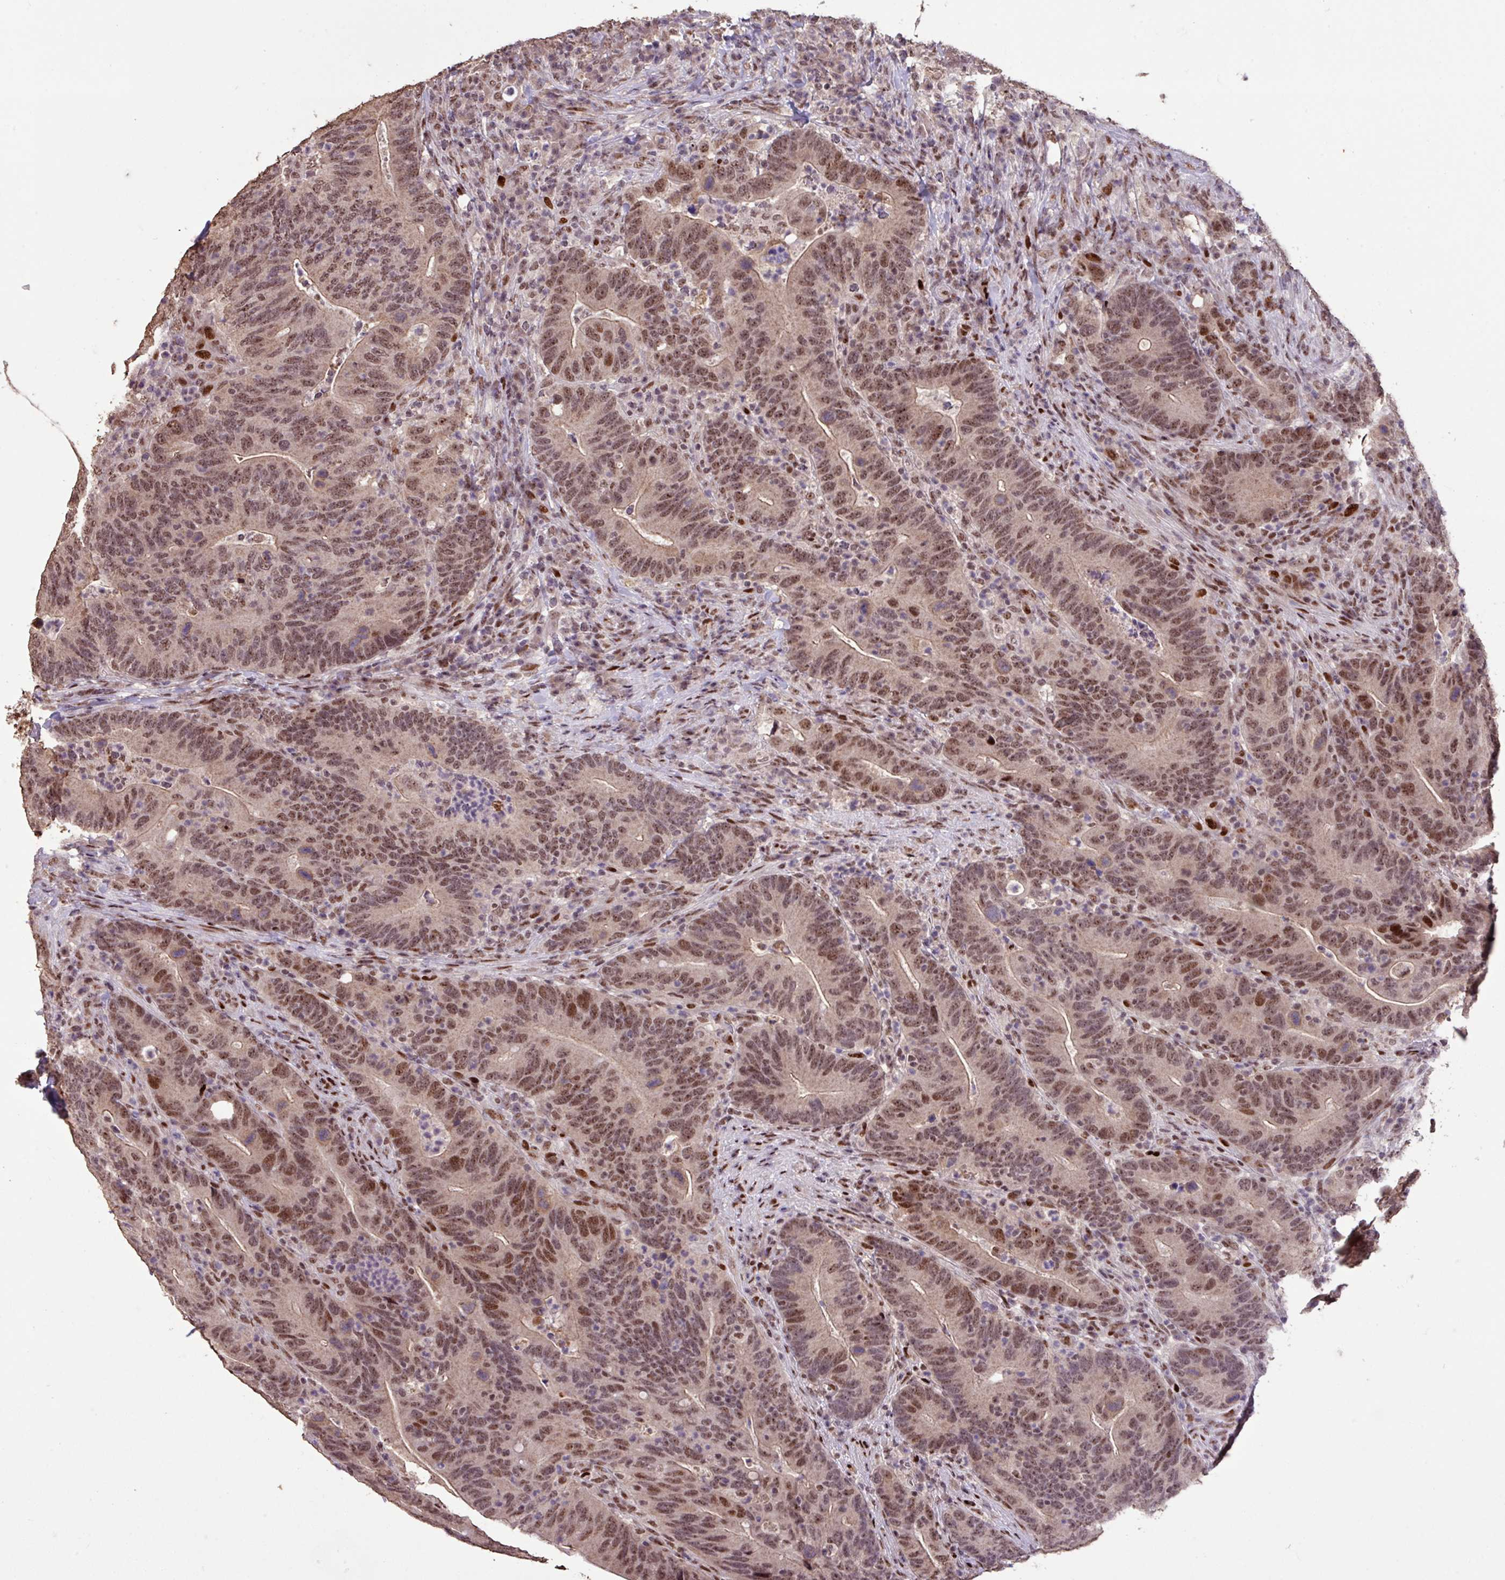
{"staining": {"intensity": "moderate", "quantity": ">75%", "location": "nuclear"}, "tissue": "colorectal cancer", "cell_type": "Tumor cells", "image_type": "cancer", "snomed": [{"axis": "morphology", "description": "Adenocarcinoma, NOS"}, {"axis": "topography", "description": "Colon"}], "caption": "Immunohistochemical staining of human adenocarcinoma (colorectal) exhibits medium levels of moderate nuclear staining in about >75% of tumor cells. (brown staining indicates protein expression, while blue staining denotes nuclei).", "gene": "ZNF709", "patient": {"sex": "female", "age": 66}}